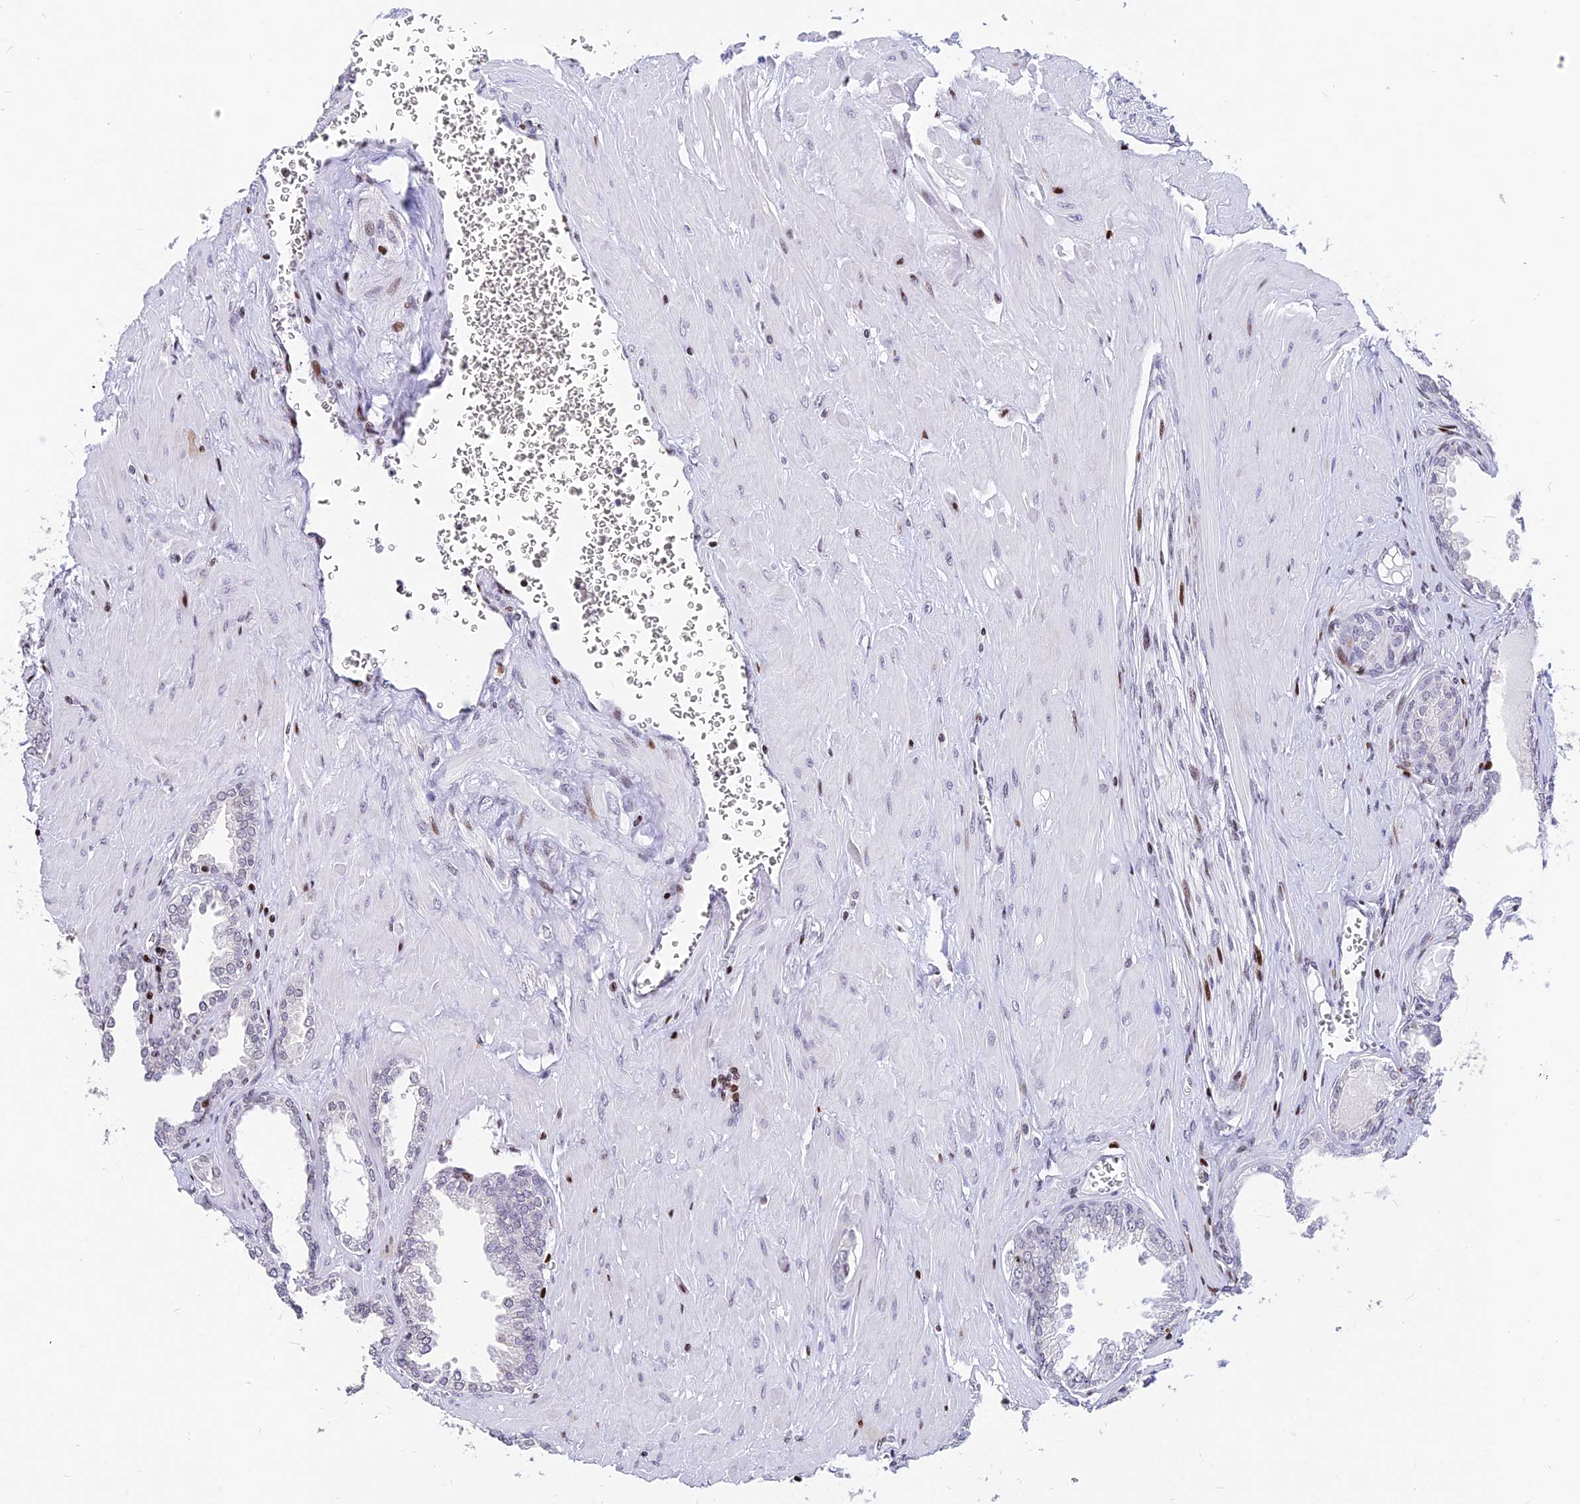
{"staining": {"intensity": "negative", "quantity": "none", "location": "none"}, "tissue": "prostate cancer", "cell_type": "Tumor cells", "image_type": "cancer", "snomed": [{"axis": "morphology", "description": "Adenocarcinoma, Low grade"}, {"axis": "topography", "description": "Prostate"}], "caption": "IHC image of neoplastic tissue: human low-grade adenocarcinoma (prostate) stained with DAB shows no significant protein positivity in tumor cells. (Brightfield microscopy of DAB (3,3'-diaminobenzidine) IHC at high magnification).", "gene": "PRPS1", "patient": {"sex": "male", "age": 67}}